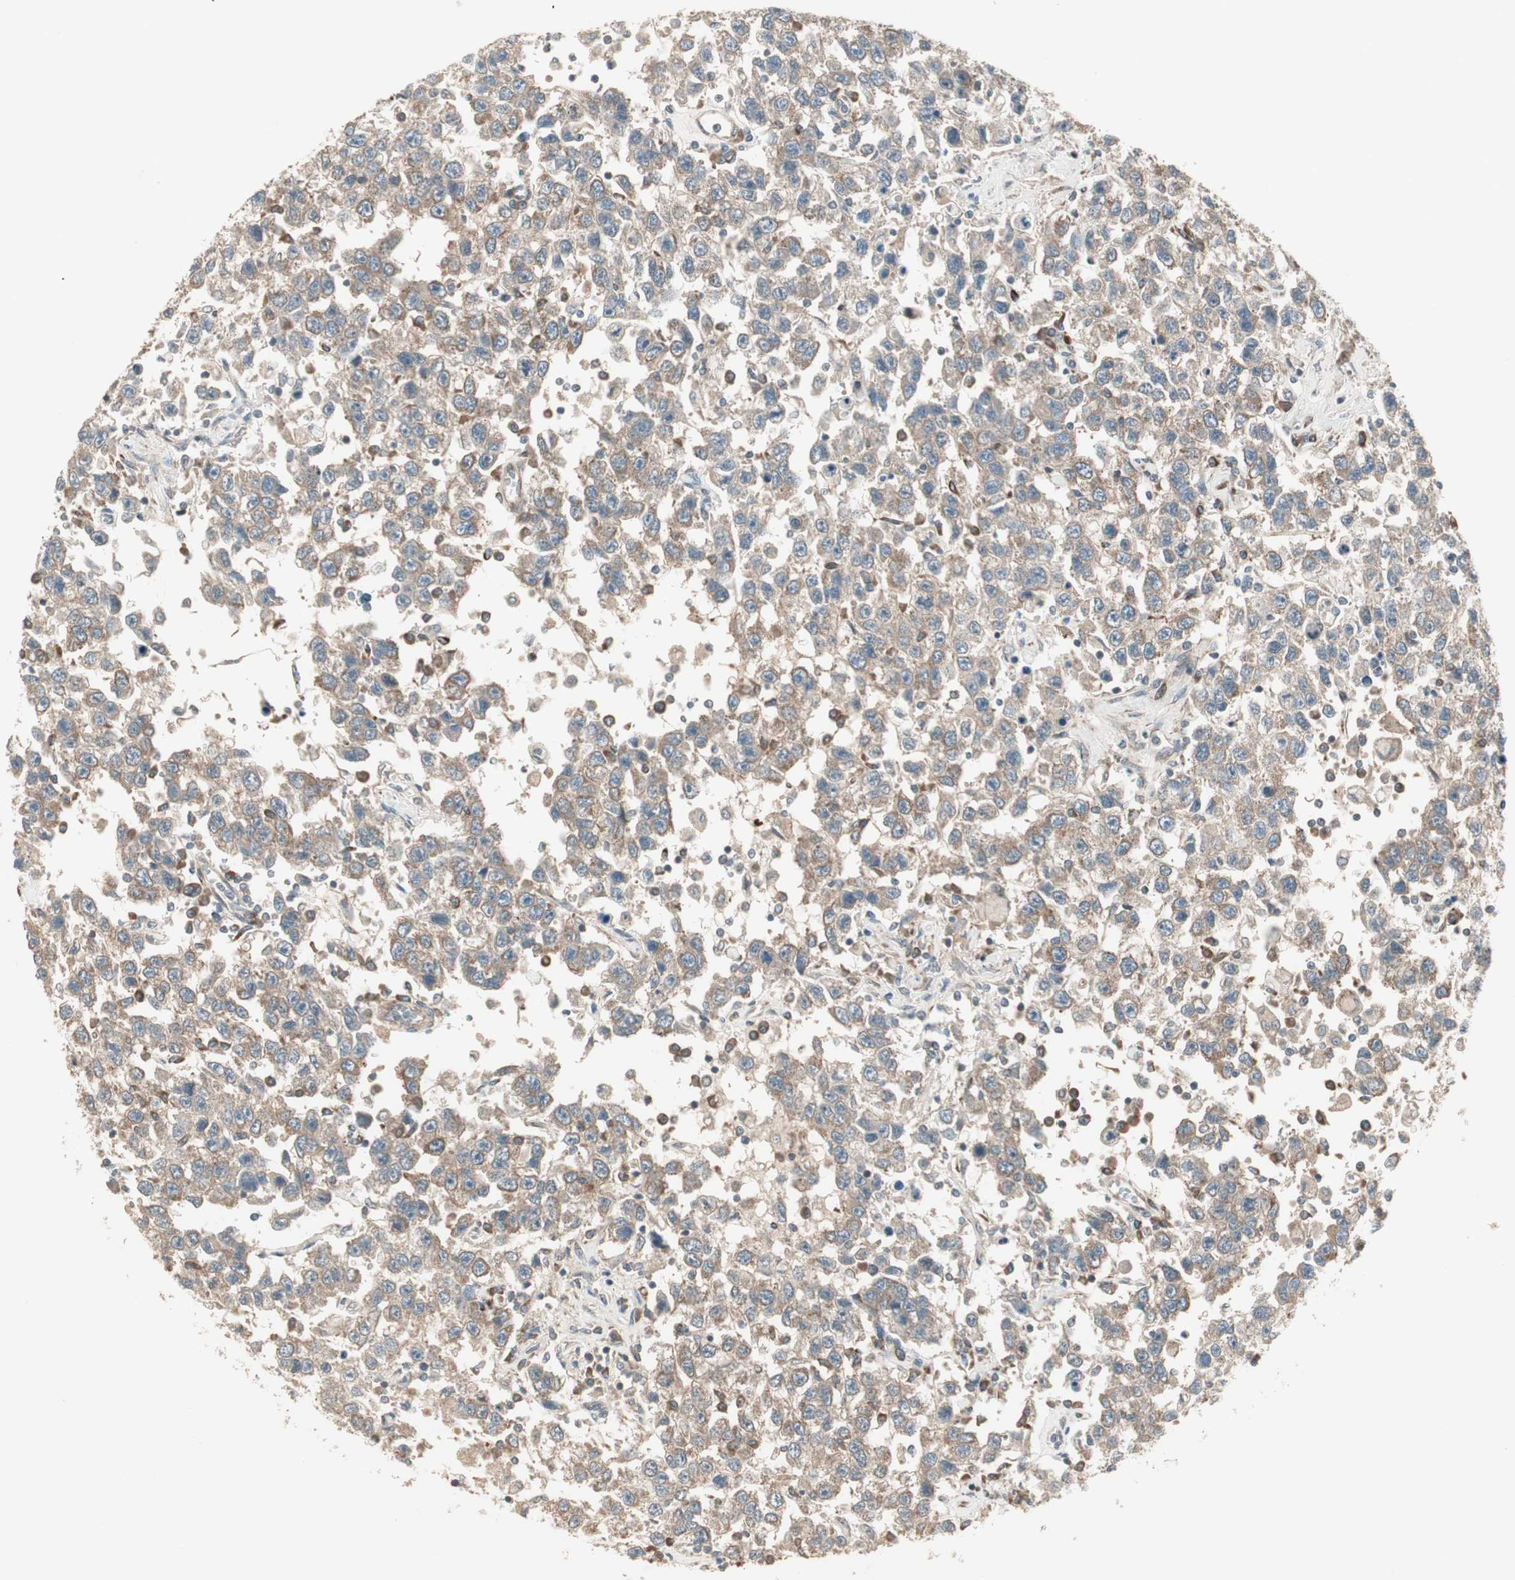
{"staining": {"intensity": "weak", "quantity": "25%-75%", "location": "cytoplasmic/membranous"}, "tissue": "testis cancer", "cell_type": "Tumor cells", "image_type": "cancer", "snomed": [{"axis": "morphology", "description": "Seminoma, NOS"}, {"axis": "topography", "description": "Testis"}], "caption": "This photomicrograph displays IHC staining of testis seminoma, with low weak cytoplasmic/membranous expression in about 25%-75% of tumor cells.", "gene": "PPP2R5E", "patient": {"sex": "male", "age": 41}}